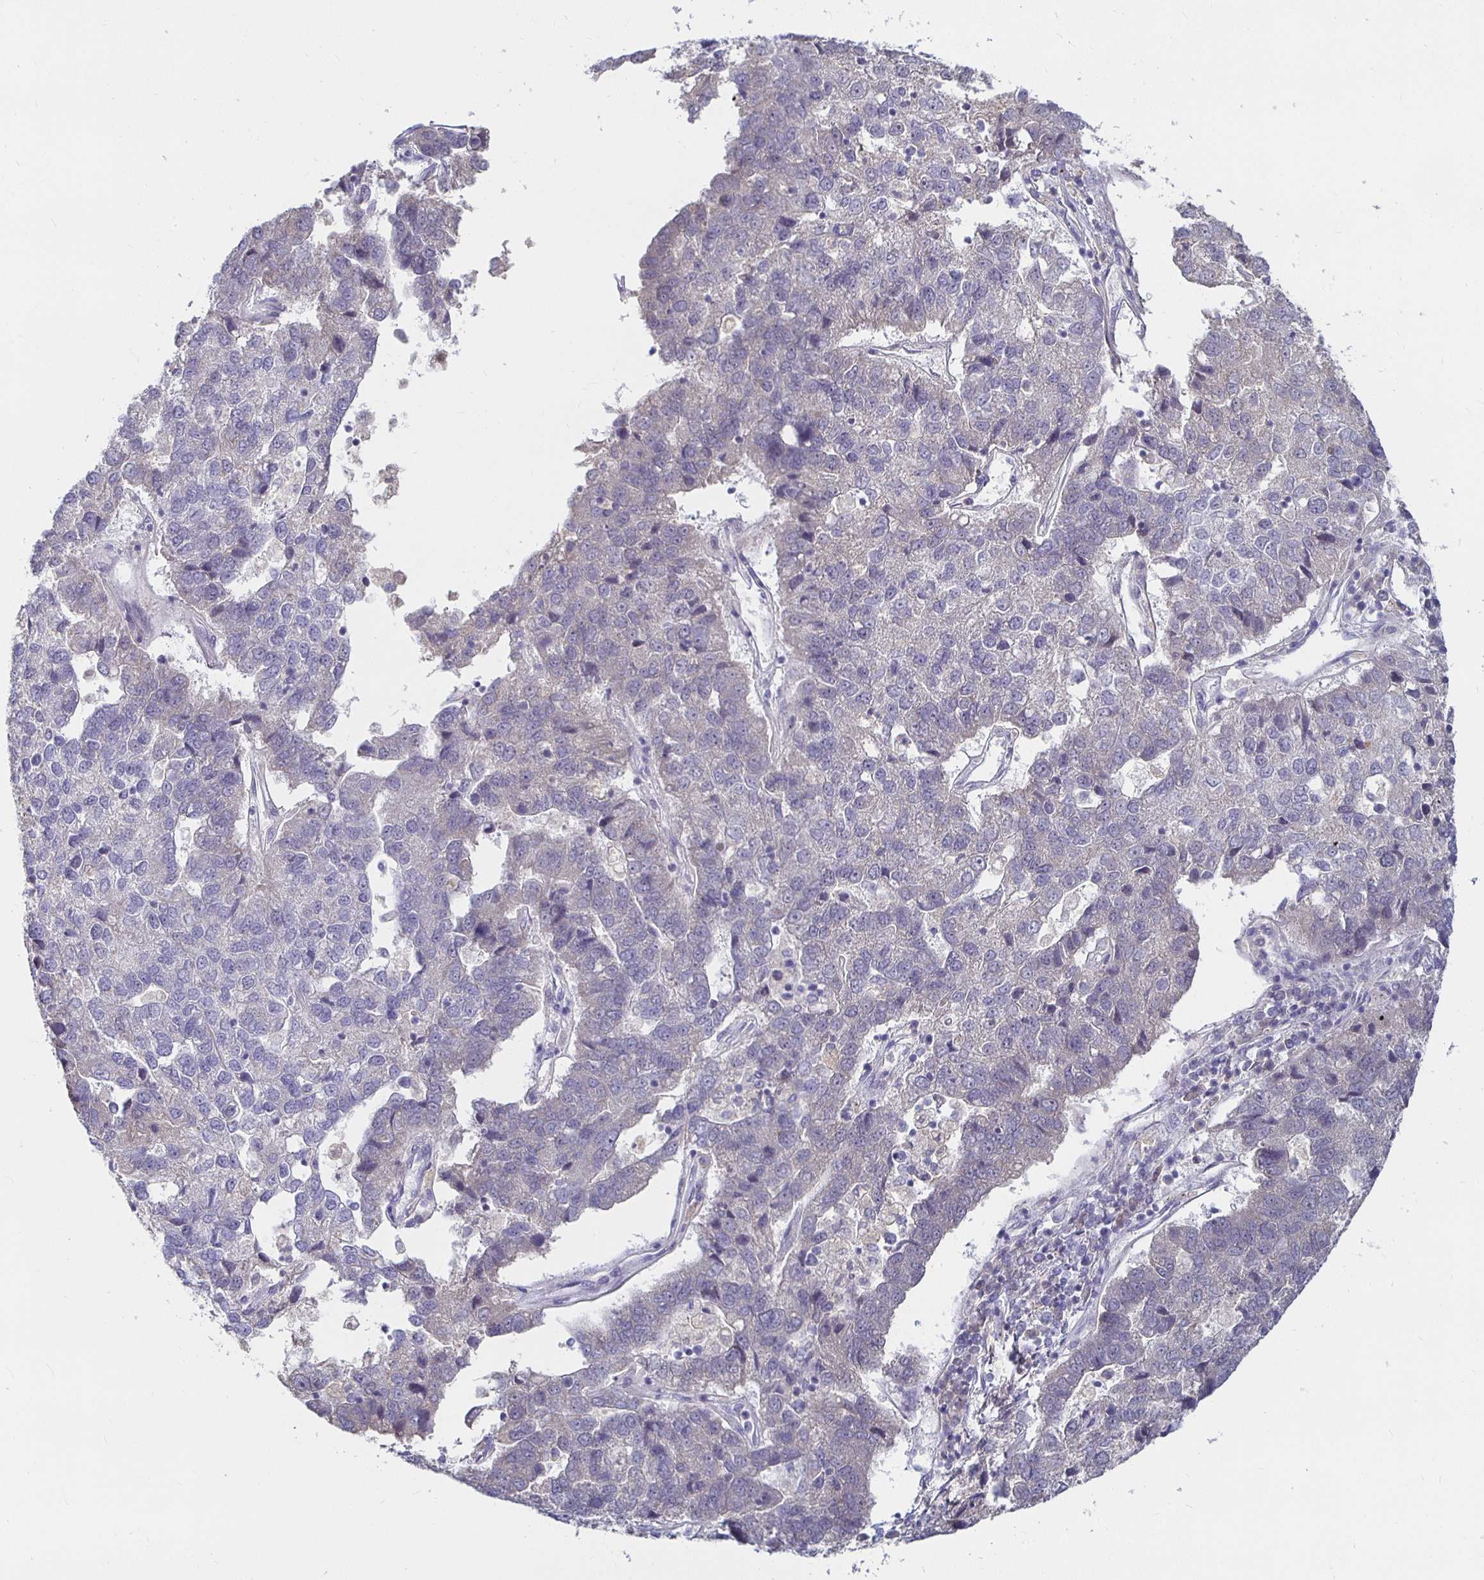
{"staining": {"intensity": "negative", "quantity": "none", "location": "none"}, "tissue": "pancreatic cancer", "cell_type": "Tumor cells", "image_type": "cancer", "snomed": [{"axis": "morphology", "description": "Adenocarcinoma, NOS"}, {"axis": "topography", "description": "Pancreas"}], "caption": "Protein analysis of adenocarcinoma (pancreatic) shows no significant positivity in tumor cells.", "gene": "RNF144B", "patient": {"sex": "female", "age": 61}}